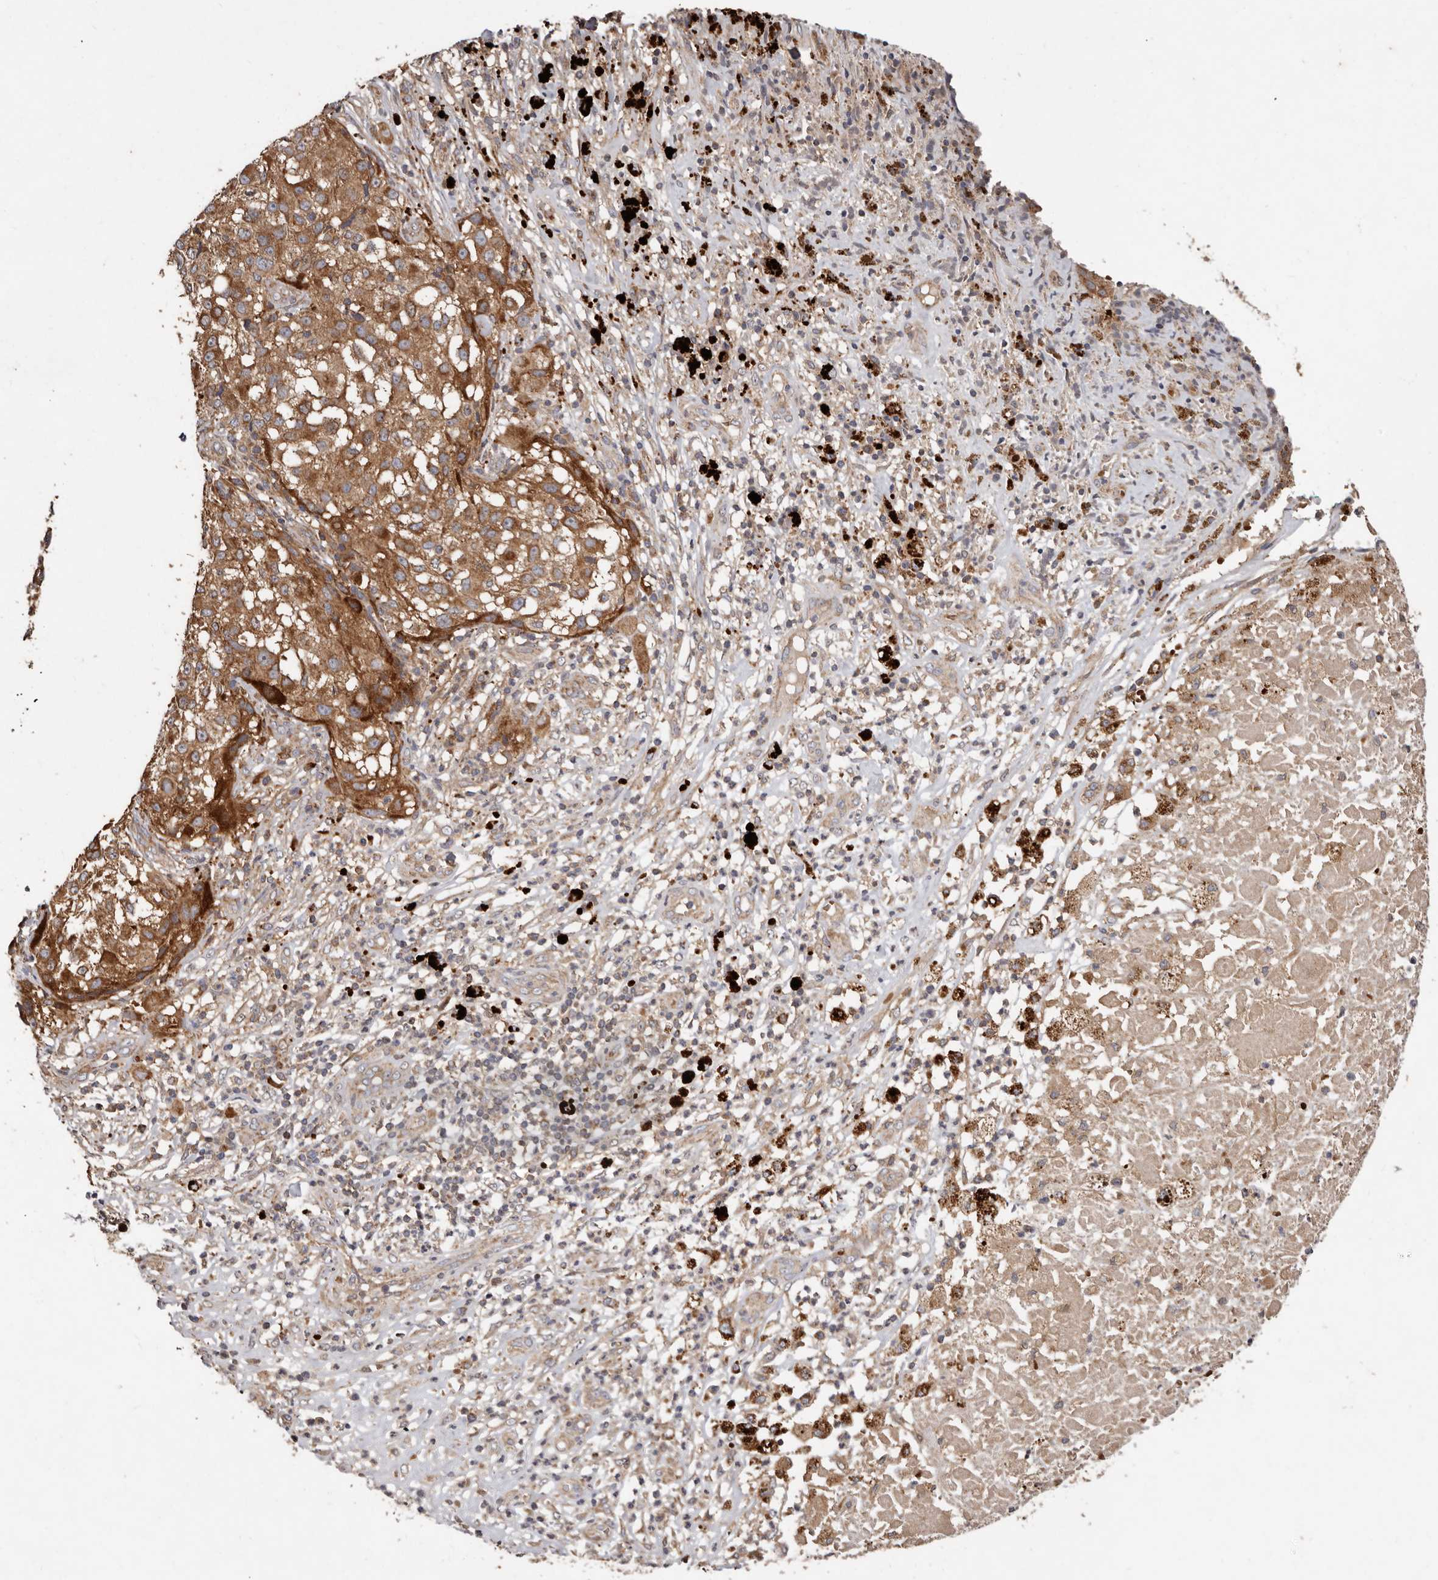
{"staining": {"intensity": "moderate", "quantity": ">75%", "location": "cytoplasmic/membranous"}, "tissue": "melanoma", "cell_type": "Tumor cells", "image_type": "cancer", "snomed": [{"axis": "morphology", "description": "Necrosis, NOS"}, {"axis": "morphology", "description": "Malignant melanoma, NOS"}, {"axis": "topography", "description": "Skin"}], "caption": "Melanoma stained with immunohistochemistry shows moderate cytoplasmic/membranous expression in about >75% of tumor cells. The staining was performed using DAB to visualize the protein expression in brown, while the nuclei were stained in blue with hematoxylin (Magnification: 20x).", "gene": "GOT1L1", "patient": {"sex": "female", "age": 87}}